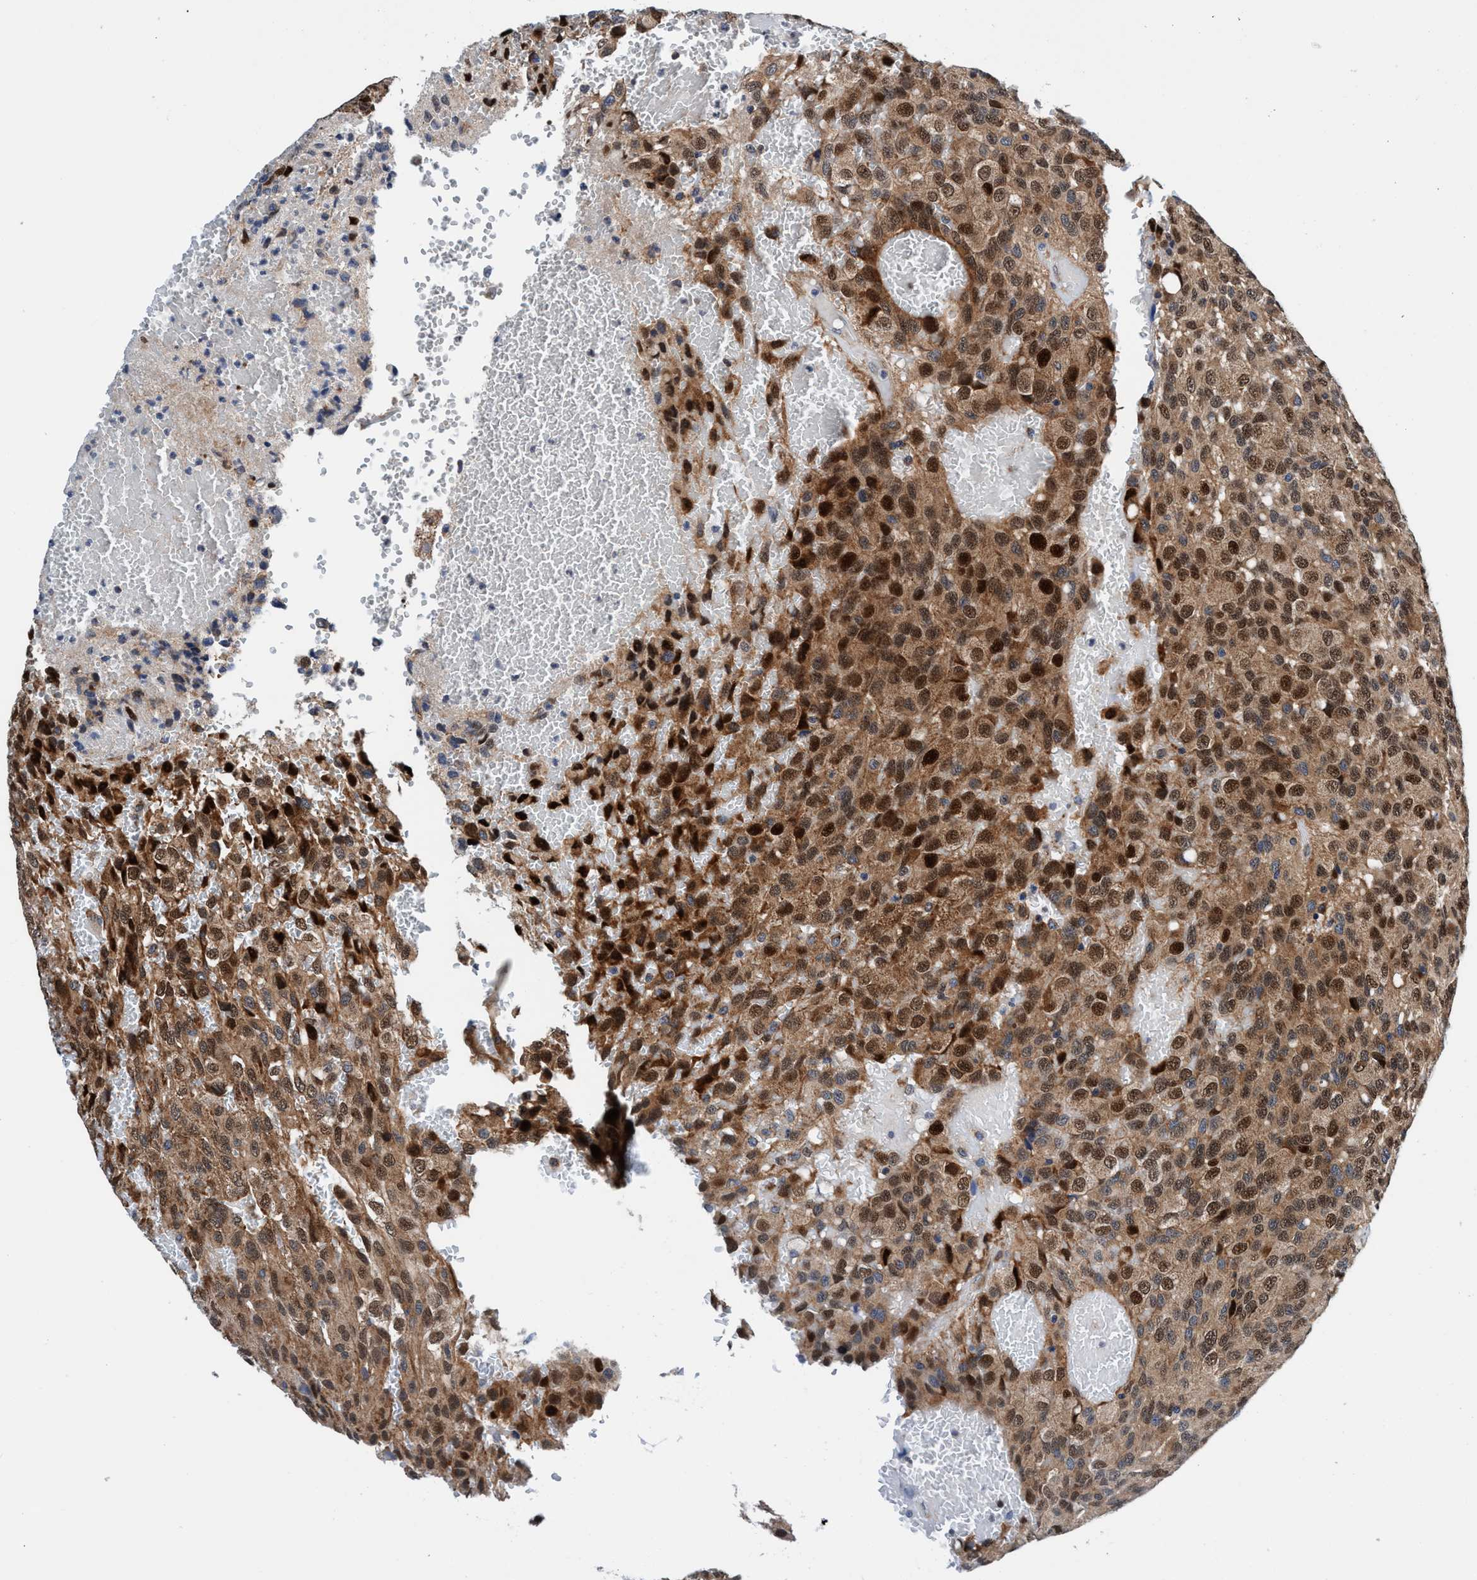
{"staining": {"intensity": "moderate", "quantity": ">75%", "location": "cytoplasmic/membranous,nuclear"}, "tissue": "glioma", "cell_type": "Tumor cells", "image_type": "cancer", "snomed": [{"axis": "morphology", "description": "Glioma, malignant, High grade"}, {"axis": "topography", "description": "Brain"}], "caption": "Malignant glioma (high-grade) stained with a brown dye demonstrates moderate cytoplasmic/membranous and nuclear positive expression in about >75% of tumor cells.", "gene": "AGAP2", "patient": {"sex": "male", "age": 32}}